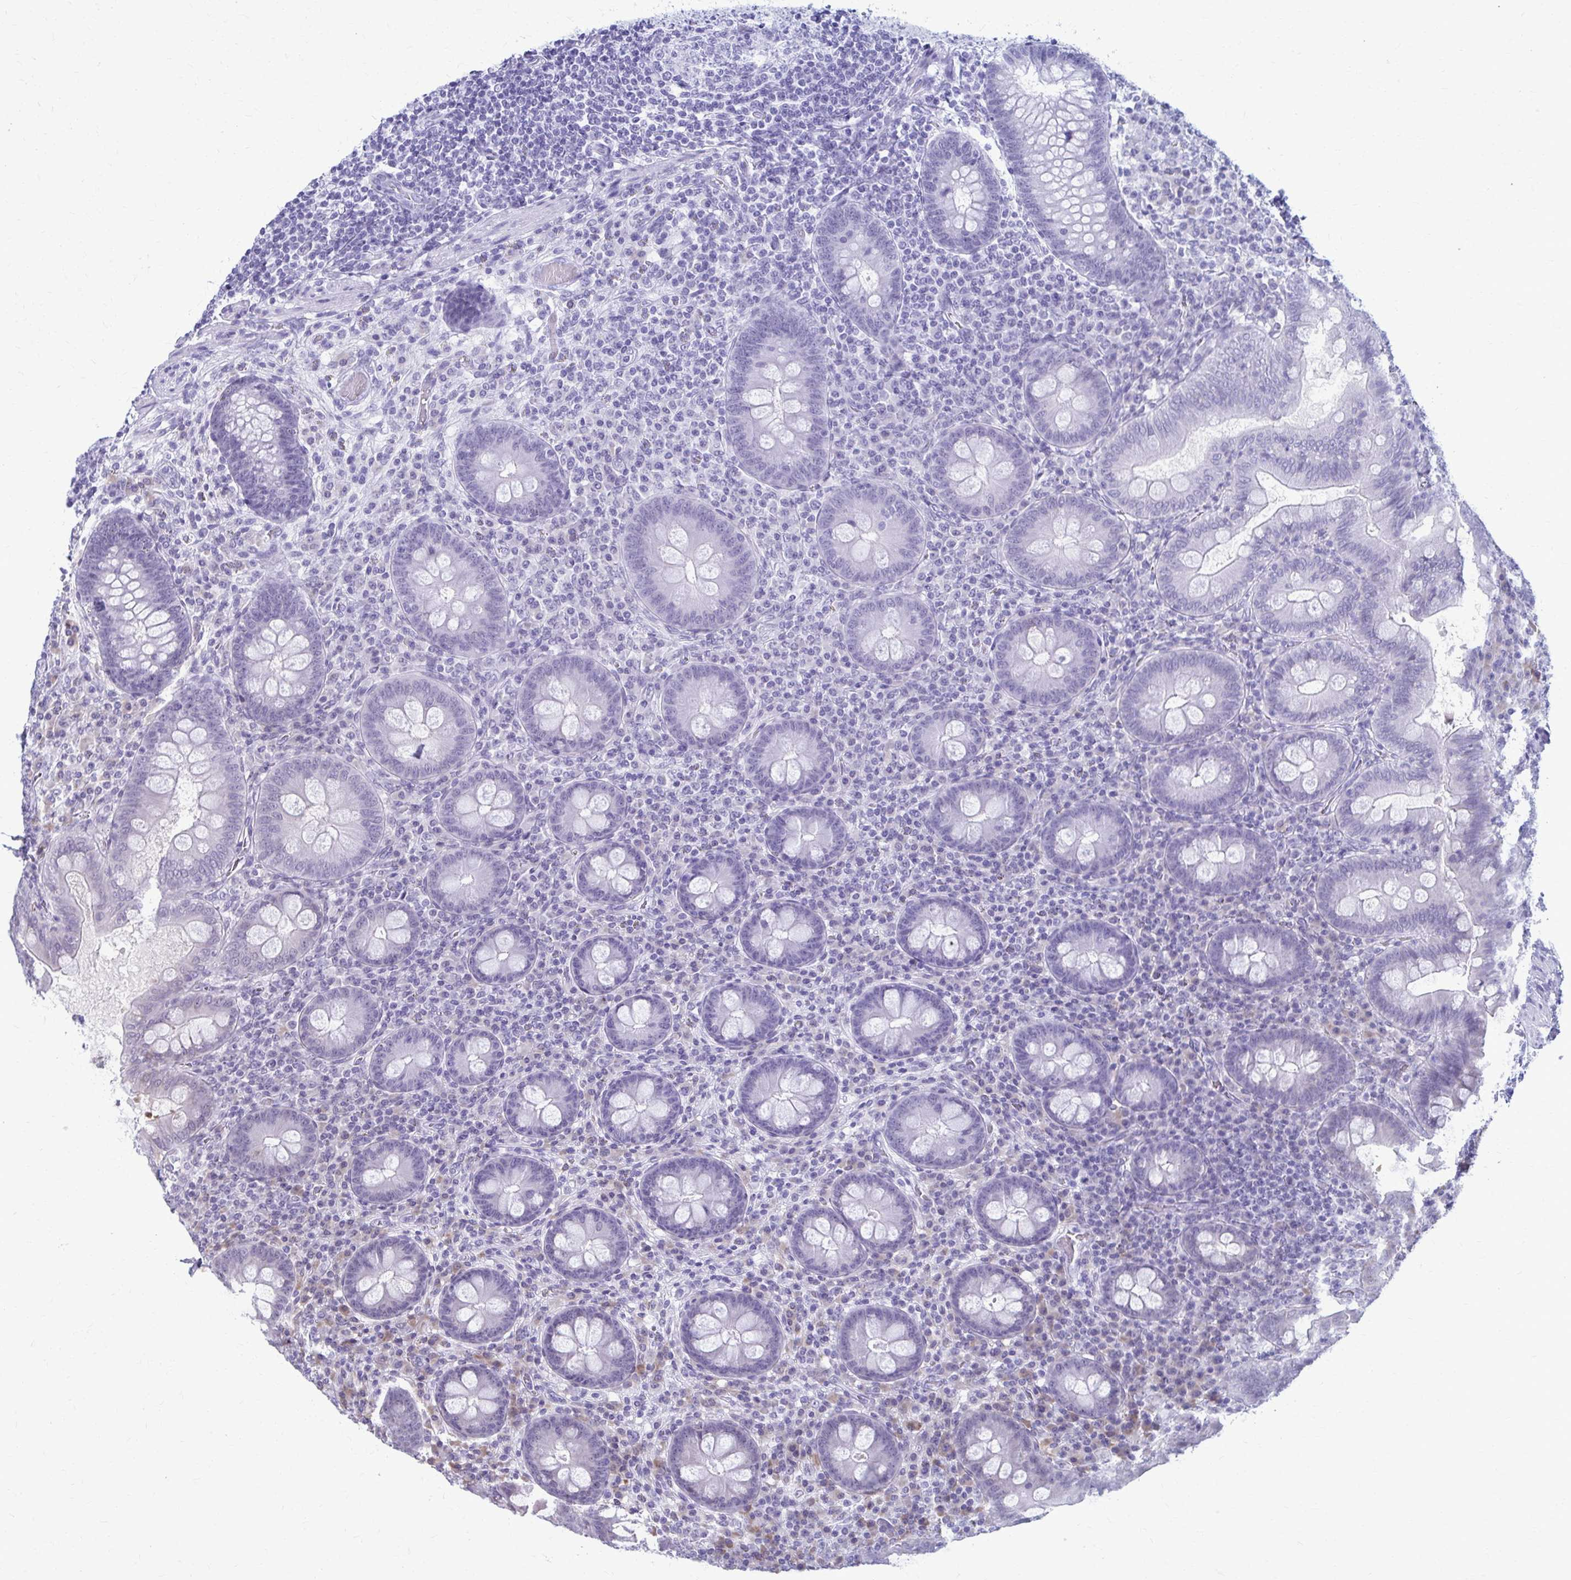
{"staining": {"intensity": "negative", "quantity": "none", "location": "none"}, "tissue": "appendix", "cell_type": "Glandular cells", "image_type": "normal", "snomed": [{"axis": "morphology", "description": "Normal tissue, NOS"}, {"axis": "topography", "description": "Appendix"}], "caption": "A high-resolution image shows immunohistochemistry (IHC) staining of benign appendix, which reveals no significant expression in glandular cells.", "gene": "PROSER1", "patient": {"sex": "male", "age": 71}}